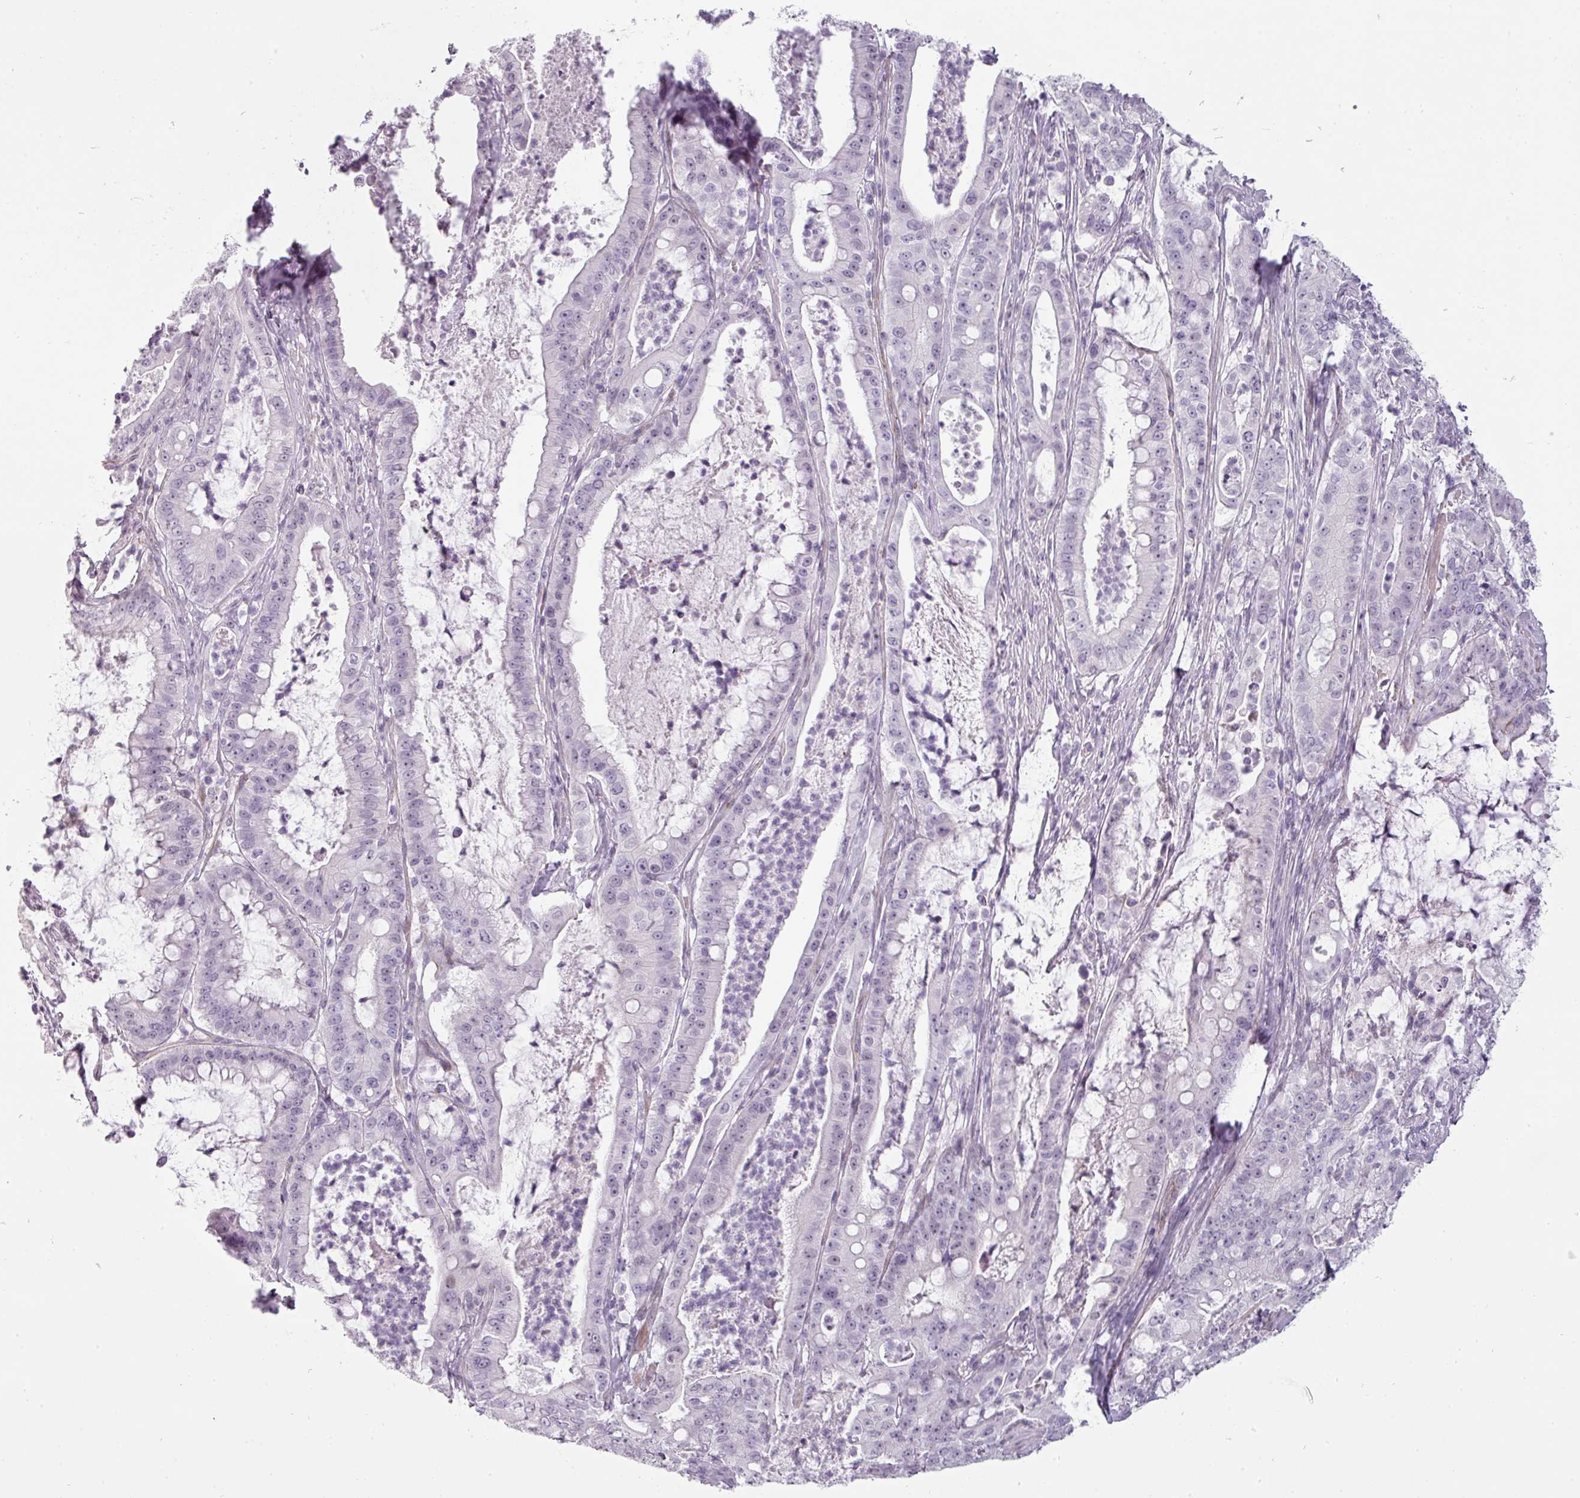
{"staining": {"intensity": "negative", "quantity": "none", "location": "none"}, "tissue": "pancreatic cancer", "cell_type": "Tumor cells", "image_type": "cancer", "snomed": [{"axis": "morphology", "description": "Adenocarcinoma, NOS"}, {"axis": "topography", "description": "Pancreas"}], "caption": "DAB (3,3'-diaminobenzidine) immunohistochemical staining of pancreatic cancer (adenocarcinoma) exhibits no significant staining in tumor cells.", "gene": "CHRDL1", "patient": {"sex": "male", "age": 71}}